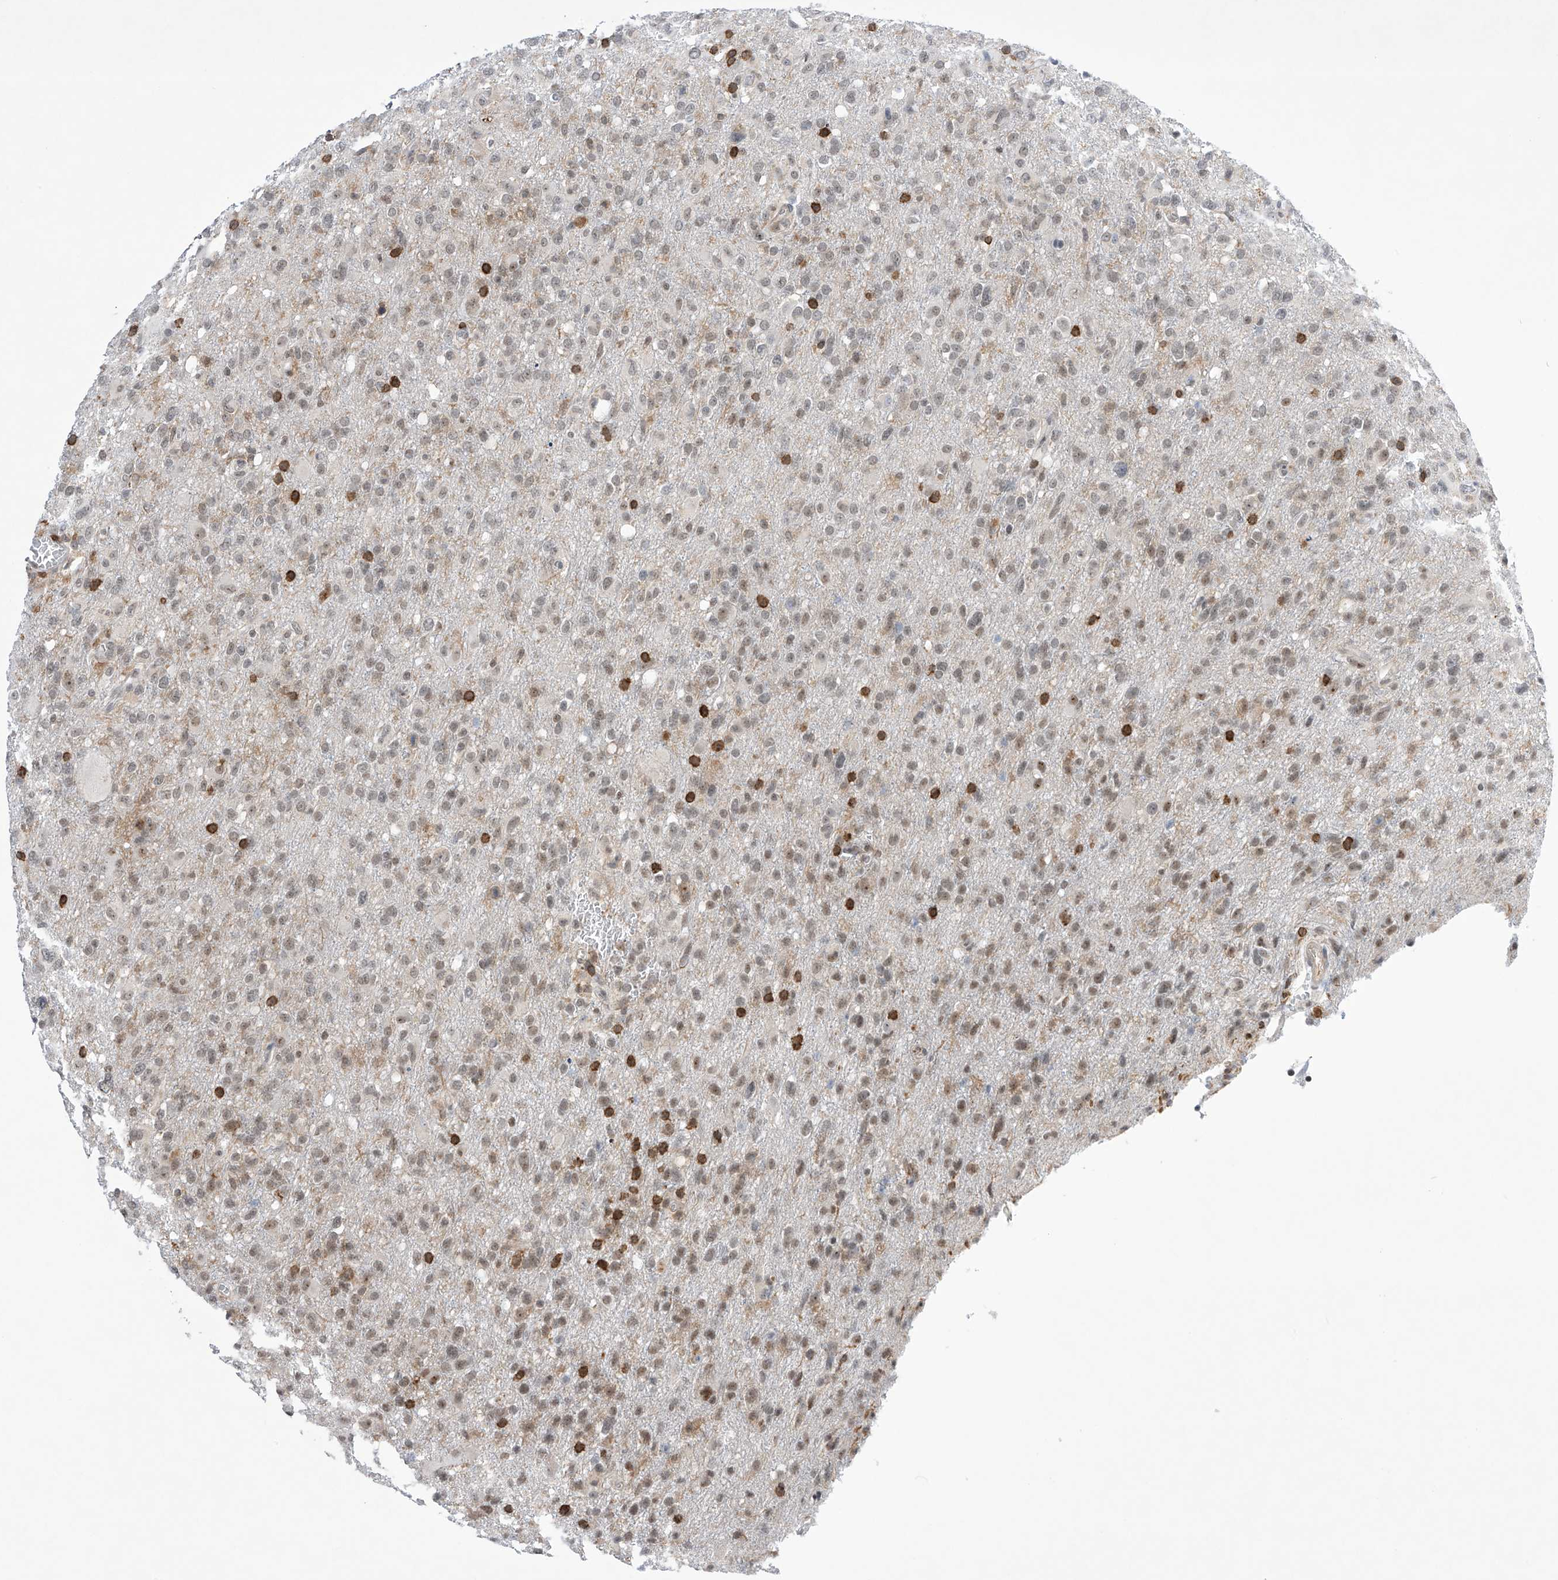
{"staining": {"intensity": "weak", "quantity": ">75%", "location": "nuclear"}, "tissue": "glioma", "cell_type": "Tumor cells", "image_type": "cancer", "snomed": [{"axis": "morphology", "description": "Glioma, malignant, High grade"}, {"axis": "topography", "description": "Brain"}], "caption": "Immunohistochemical staining of malignant high-grade glioma reveals low levels of weak nuclear staining in approximately >75% of tumor cells.", "gene": "MSL3", "patient": {"sex": "female", "age": 57}}